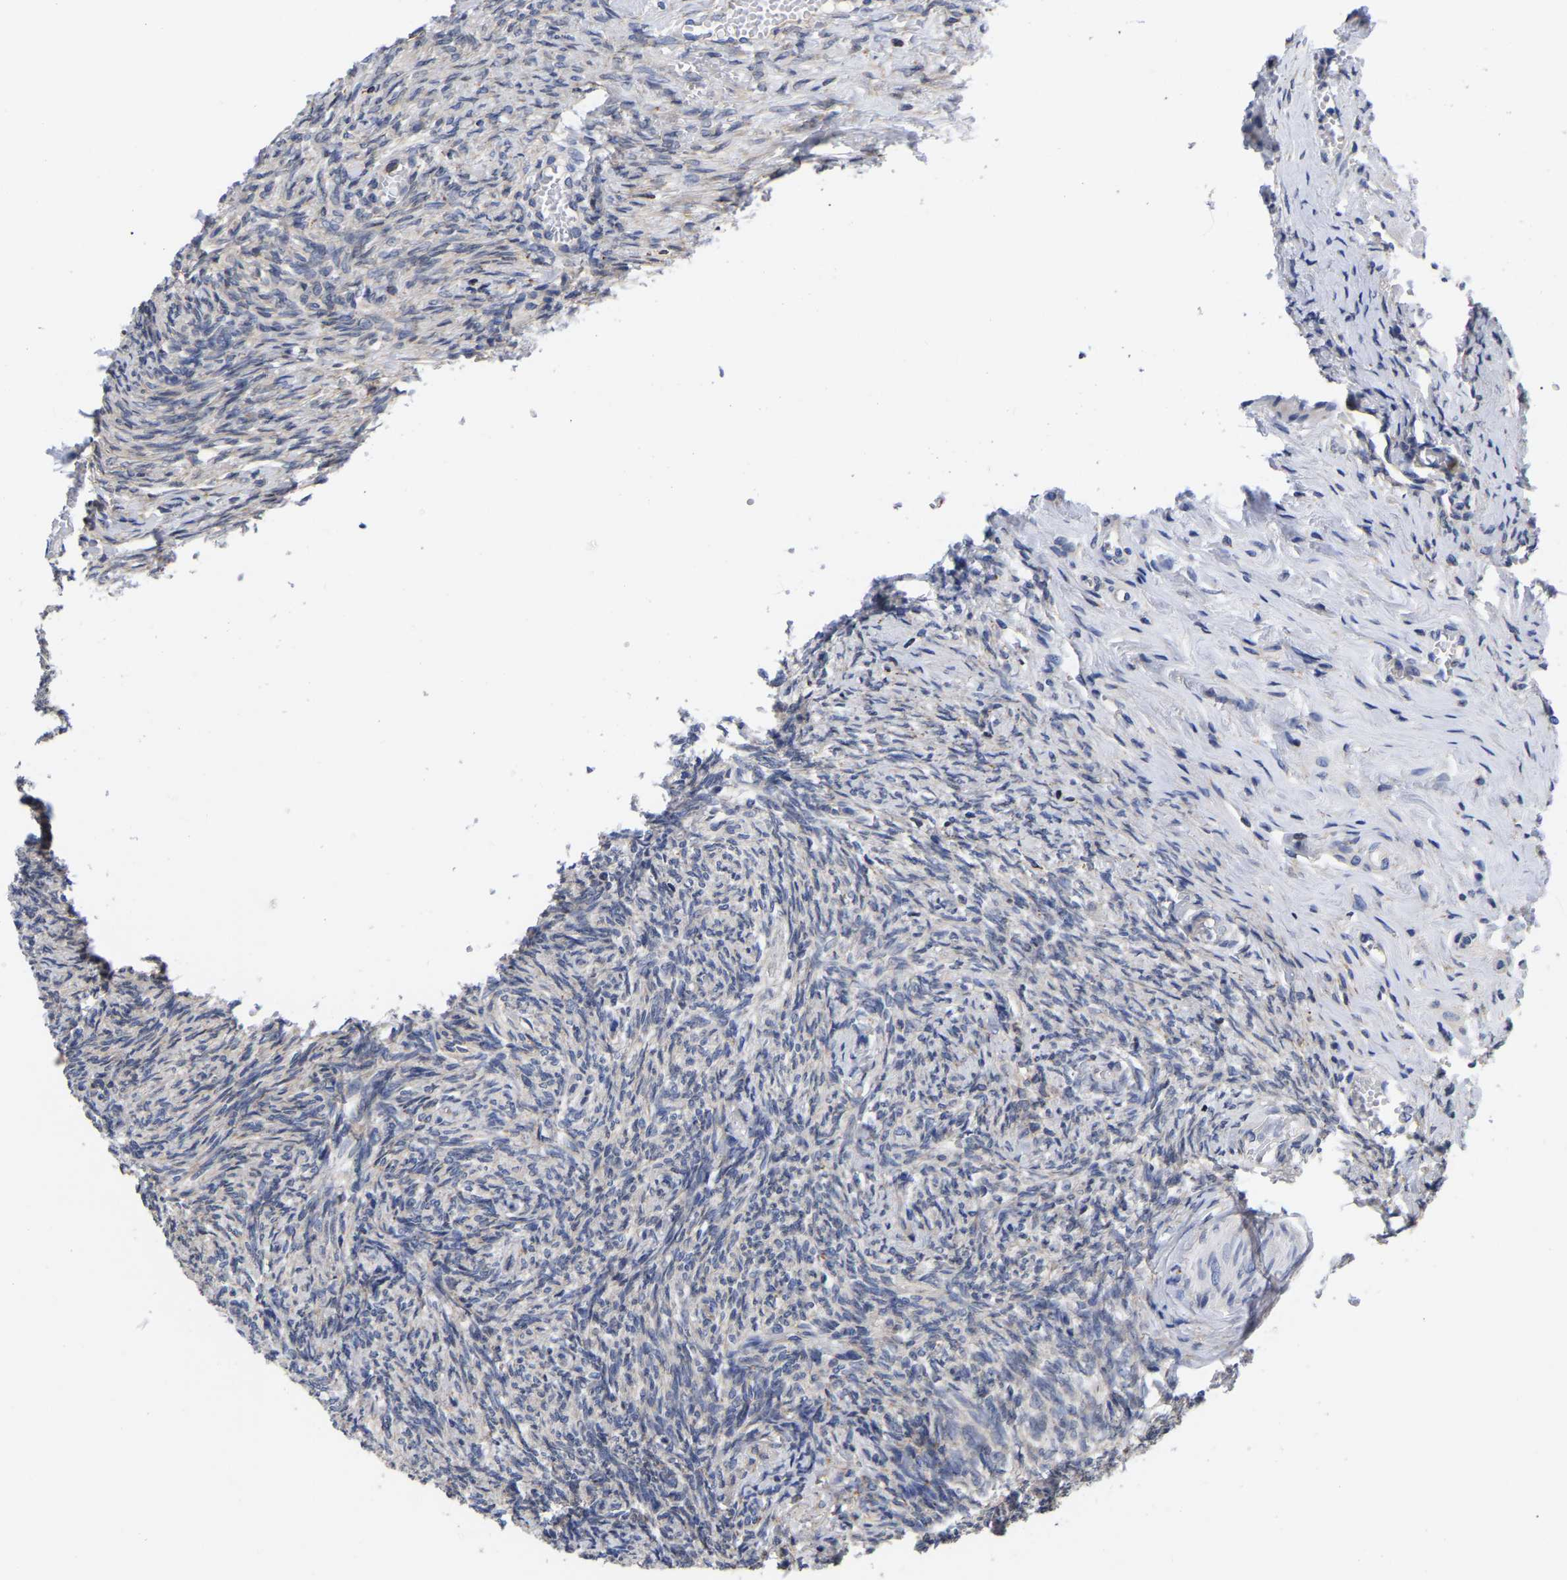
{"staining": {"intensity": "weak", "quantity": "<25%", "location": "cytoplasmic/membranous"}, "tissue": "ovary", "cell_type": "Follicle cells", "image_type": "normal", "snomed": [{"axis": "morphology", "description": "Normal tissue, NOS"}, {"axis": "topography", "description": "Ovary"}], "caption": "This is an immunohistochemistry (IHC) histopathology image of unremarkable human ovary. There is no positivity in follicle cells.", "gene": "CFAP298", "patient": {"sex": "female", "age": 41}}